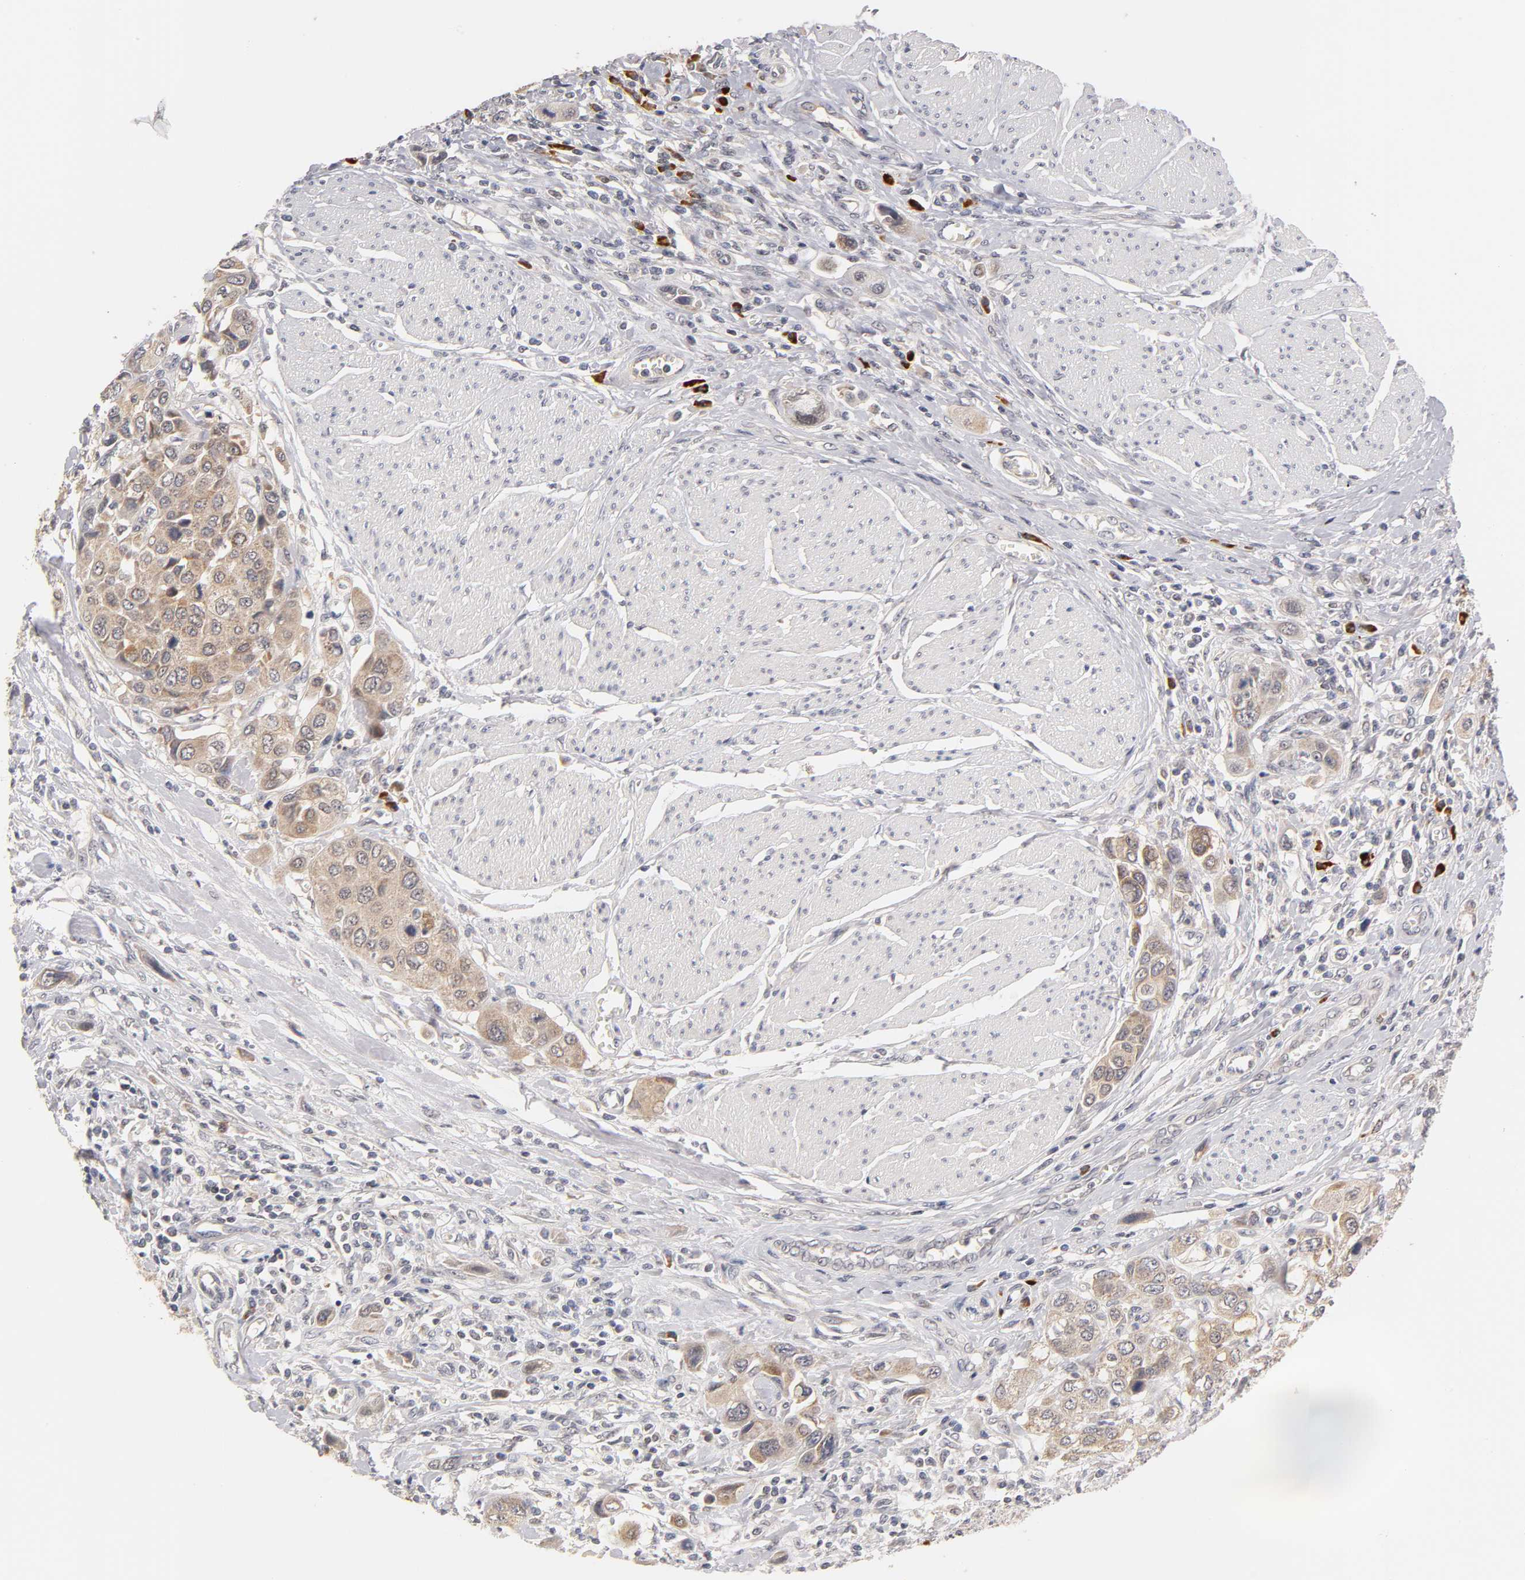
{"staining": {"intensity": "moderate", "quantity": ">75%", "location": "cytoplasmic/membranous"}, "tissue": "urothelial cancer", "cell_type": "Tumor cells", "image_type": "cancer", "snomed": [{"axis": "morphology", "description": "Urothelial carcinoma, High grade"}, {"axis": "topography", "description": "Urinary bladder"}], "caption": "Immunohistochemical staining of human urothelial cancer reveals medium levels of moderate cytoplasmic/membranous protein expression in approximately >75% of tumor cells. (DAB IHC, brown staining for protein, blue staining for nuclei).", "gene": "GSTZ1", "patient": {"sex": "male", "age": 50}}